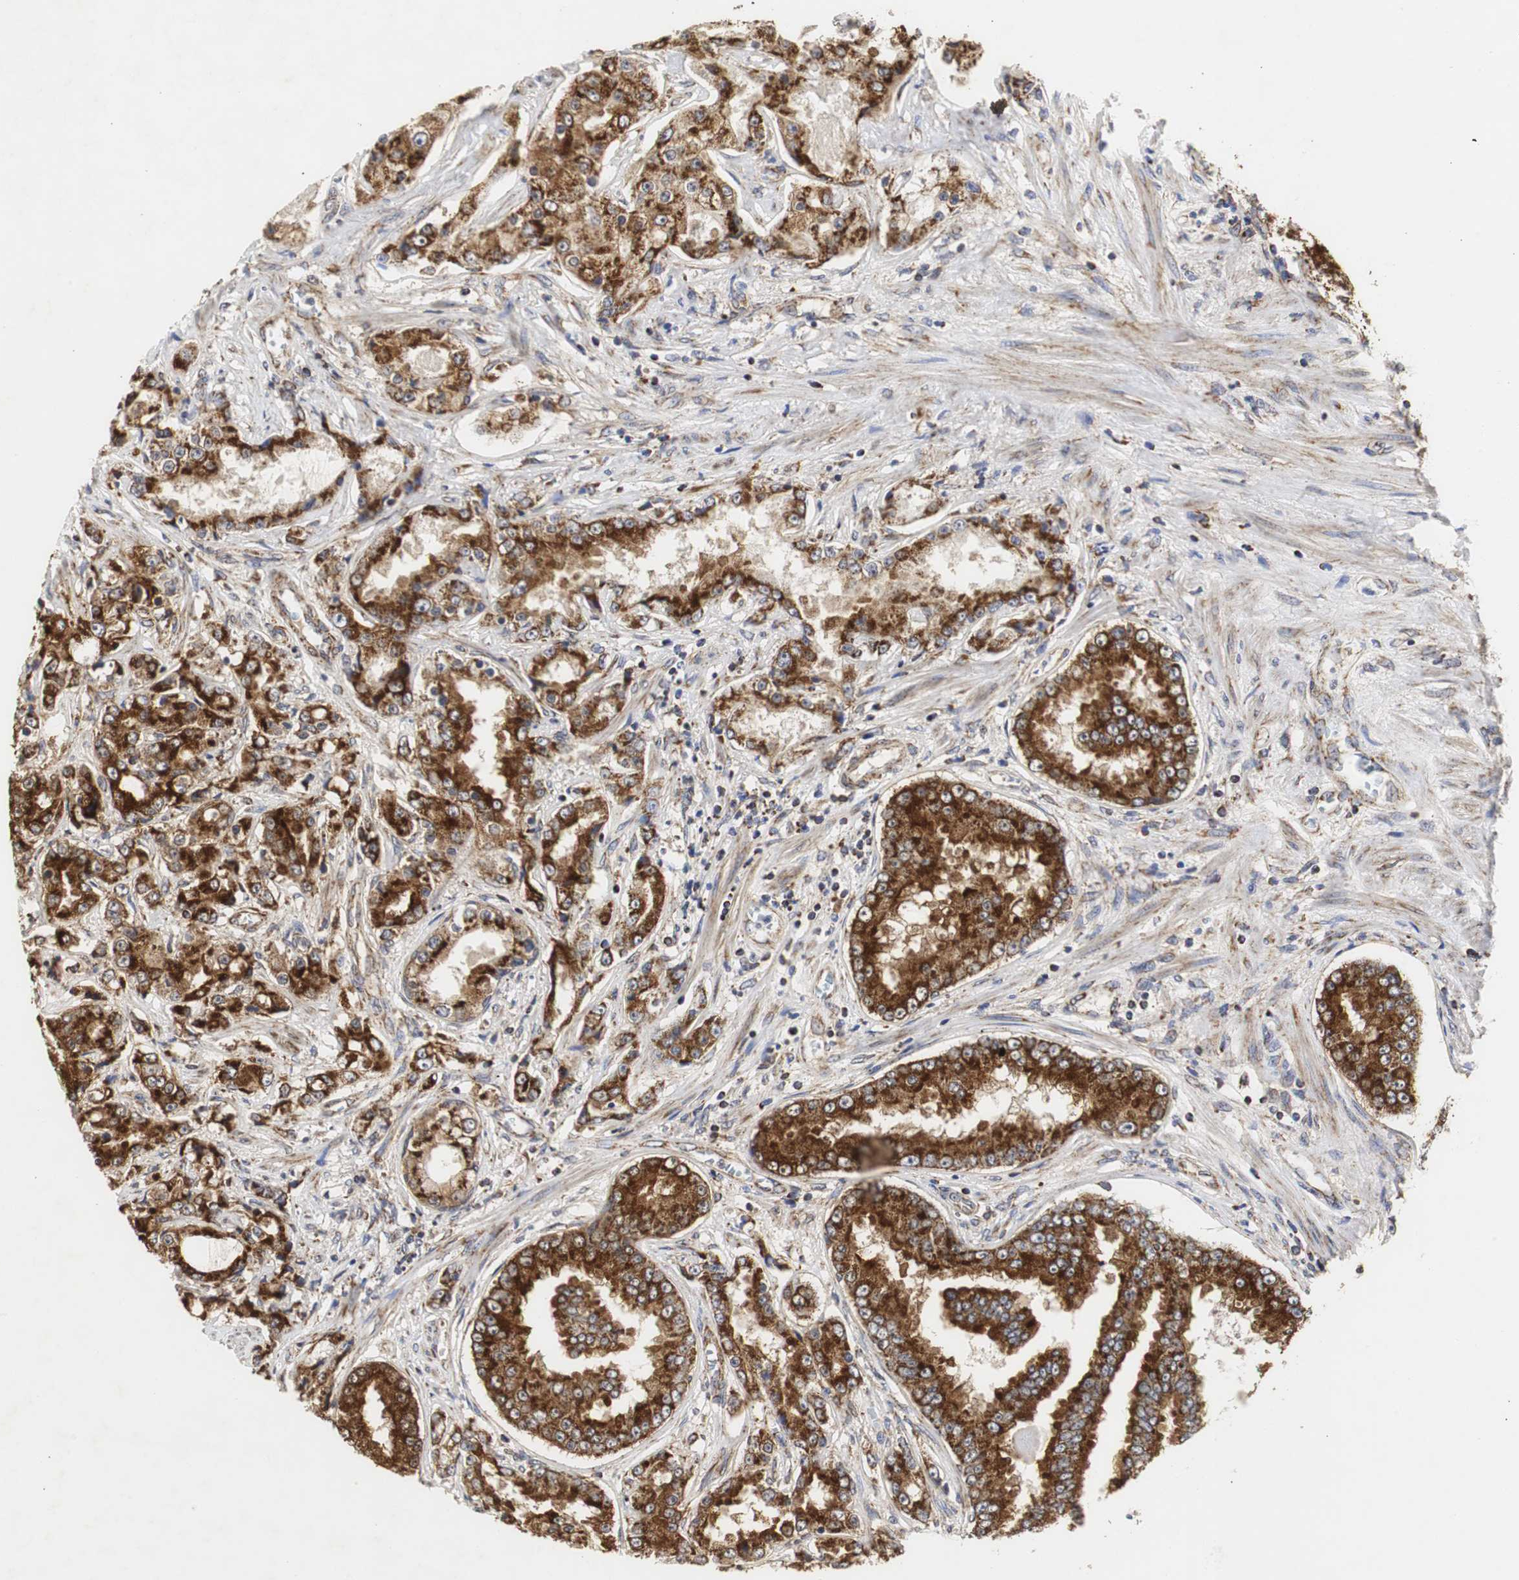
{"staining": {"intensity": "strong", "quantity": ">75%", "location": "cytoplasmic/membranous"}, "tissue": "prostate cancer", "cell_type": "Tumor cells", "image_type": "cancer", "snomed": [{"axis": "morphology", "description": "Adenocarcinoma, High grade"}, {"axis": "topography", "description": "Prostate"}], "caption": "Tumor cells exhibit strong cytoplasmic/membranous staining in about >75% of cells in adenocarcinoma (high-grade) (prostate).", "gene": "HSD17B10", "patient": {"sex": "male", "age": 73}}